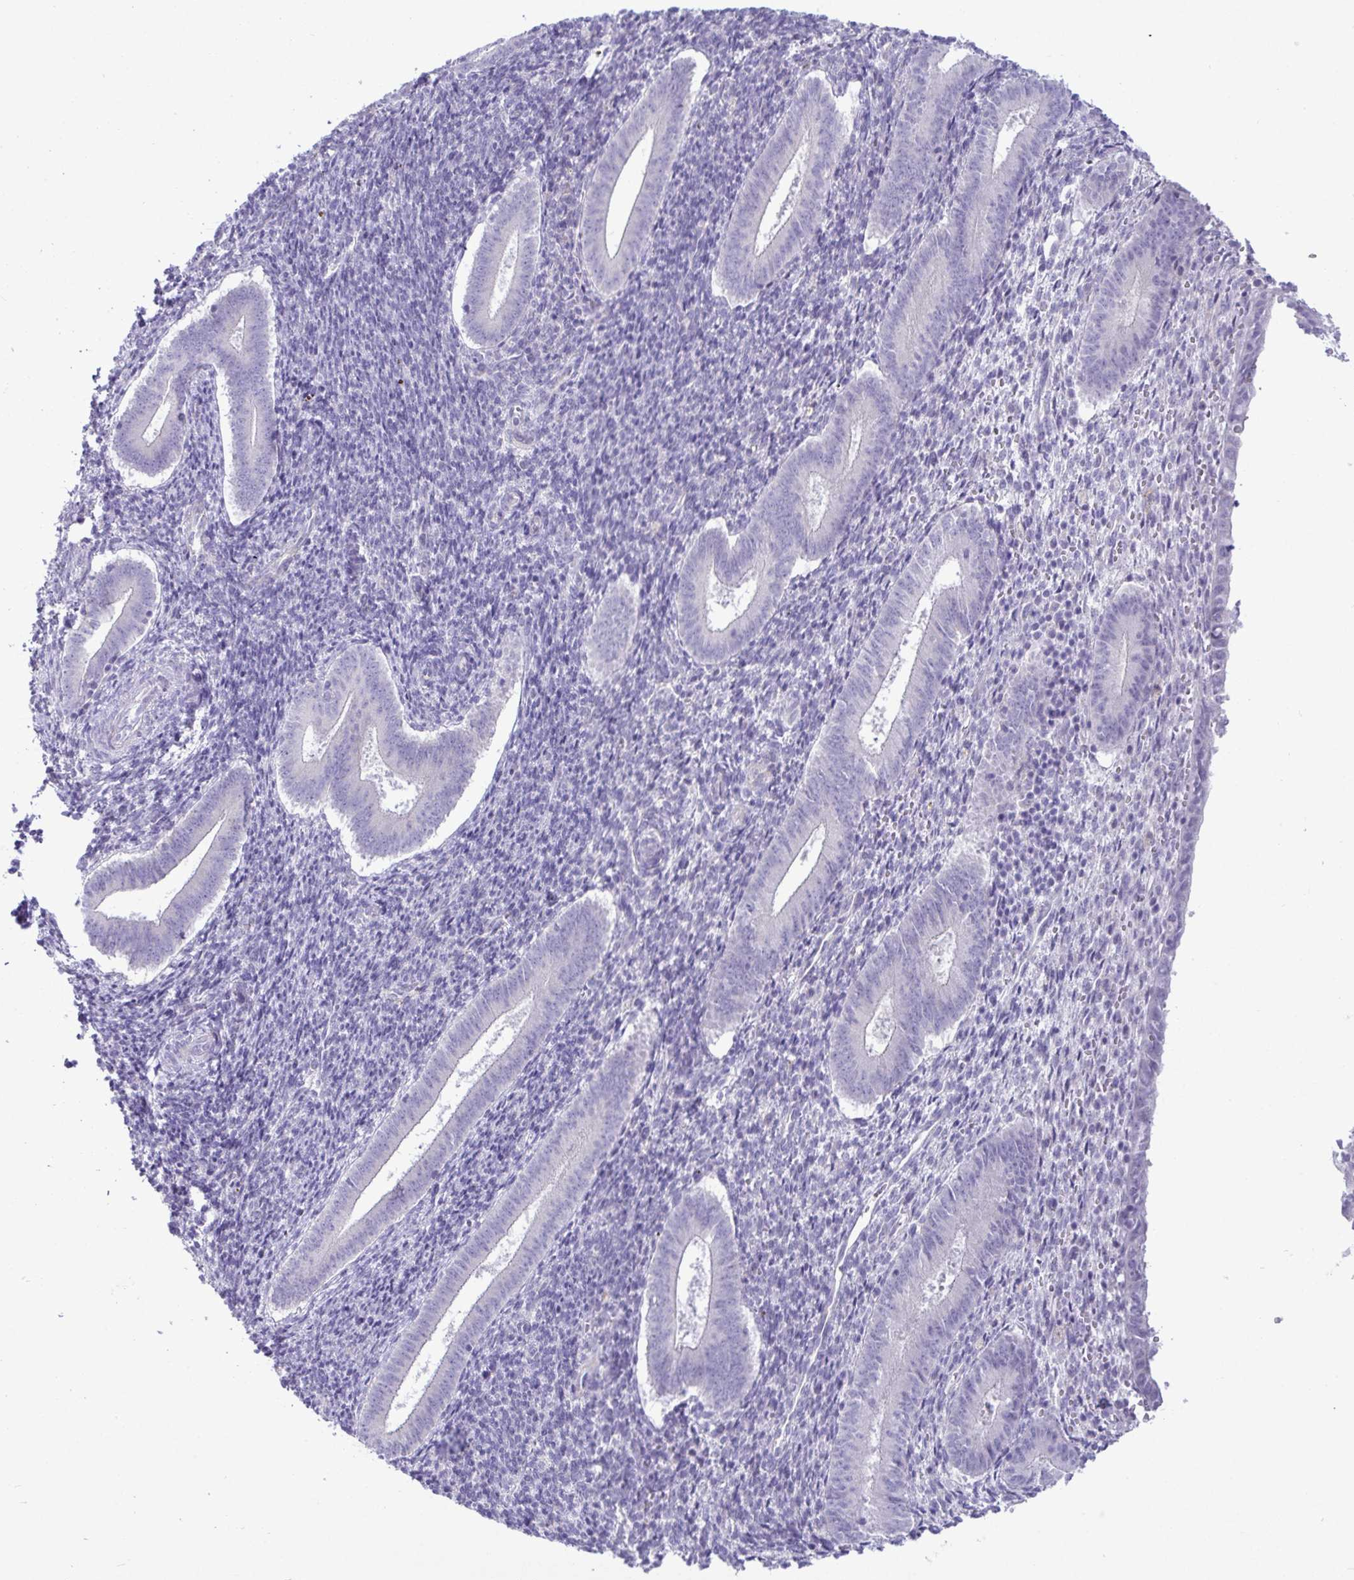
{"staining": {"intensity": "negative", "quantity": "none", "location": "none"}, "tissue": "endometrium", "cell_type": "Cells in endometrial stroma", "image_type": "normal", "snomed": [{"axis": "morphology", "description": "Normal tissue, NOS"}, {"axis": "topography", "description": "Endometrium"}], "caption": "Cells in endometrial stroma are negative for protein expression in unremarkable human endometrium. (DAB (3,3'-diaminobenzidine) immunohistochemistry with hematoxylin counter stain).", "gene": "C4orf33", "patient": {"sex": "female", "age": 25}}